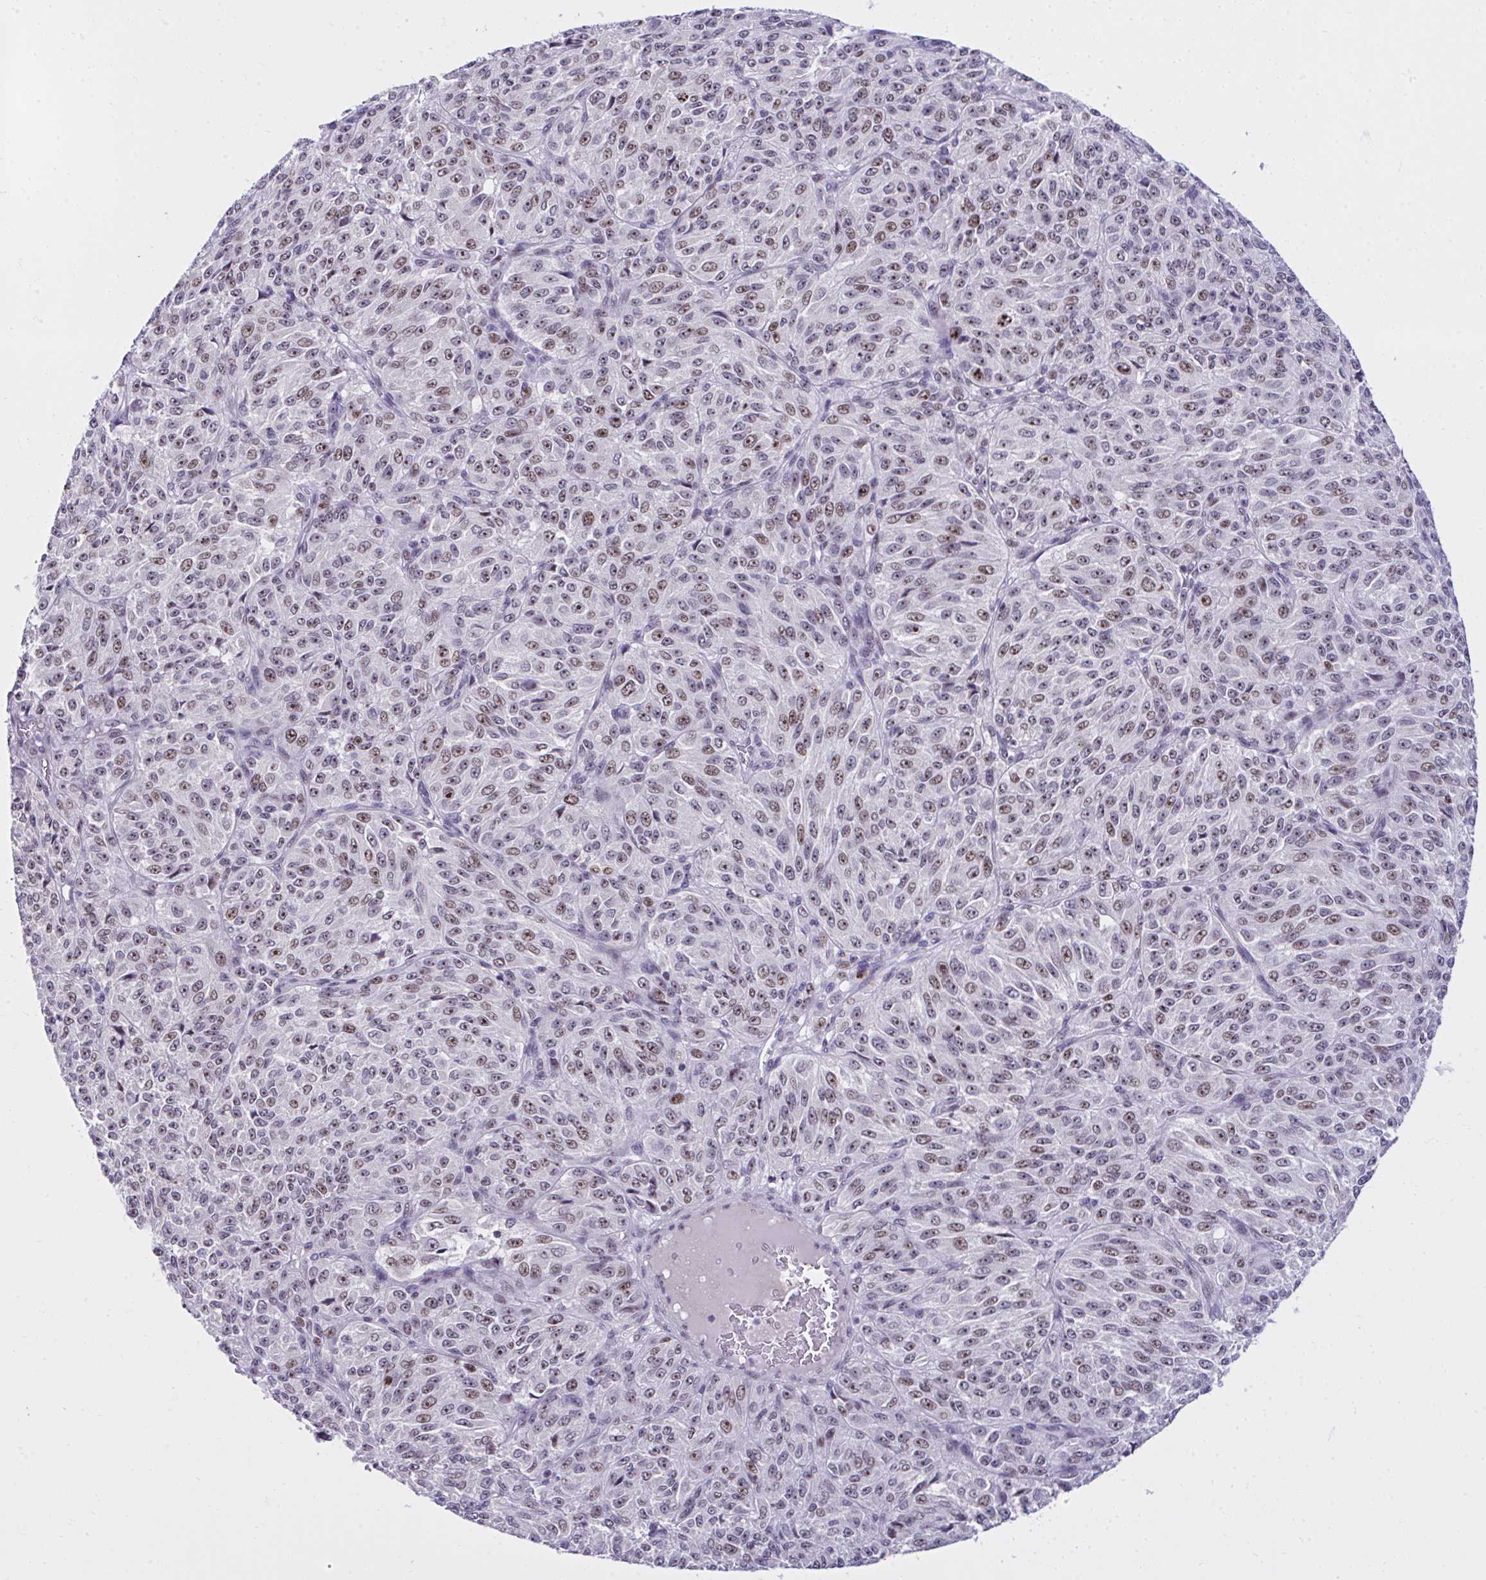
{"staining": {"intensity": "moderate", "quantity": ">75%", "location": "nuclear"}, "tissue": "melanoma", "cell_type": "Tumor cells", "image_type": "cancer", "snomed": [{"axis": "morphology", "description": "Malignant melanoma, Metastatic site"}, {"axis": "topography", "description": "Brain"}], "caption": "Protein expression analysis of malignant melanoma (metastatic site) reveals moderate nuclear positivity in approximately >75% of tumor cells. (Stains: DAB in brown, nuclei in blue, Microscopy: brightfield microscopy at high magnification).", "gene": "CEP72", "patient": {"sex": "female", "age": 56}}